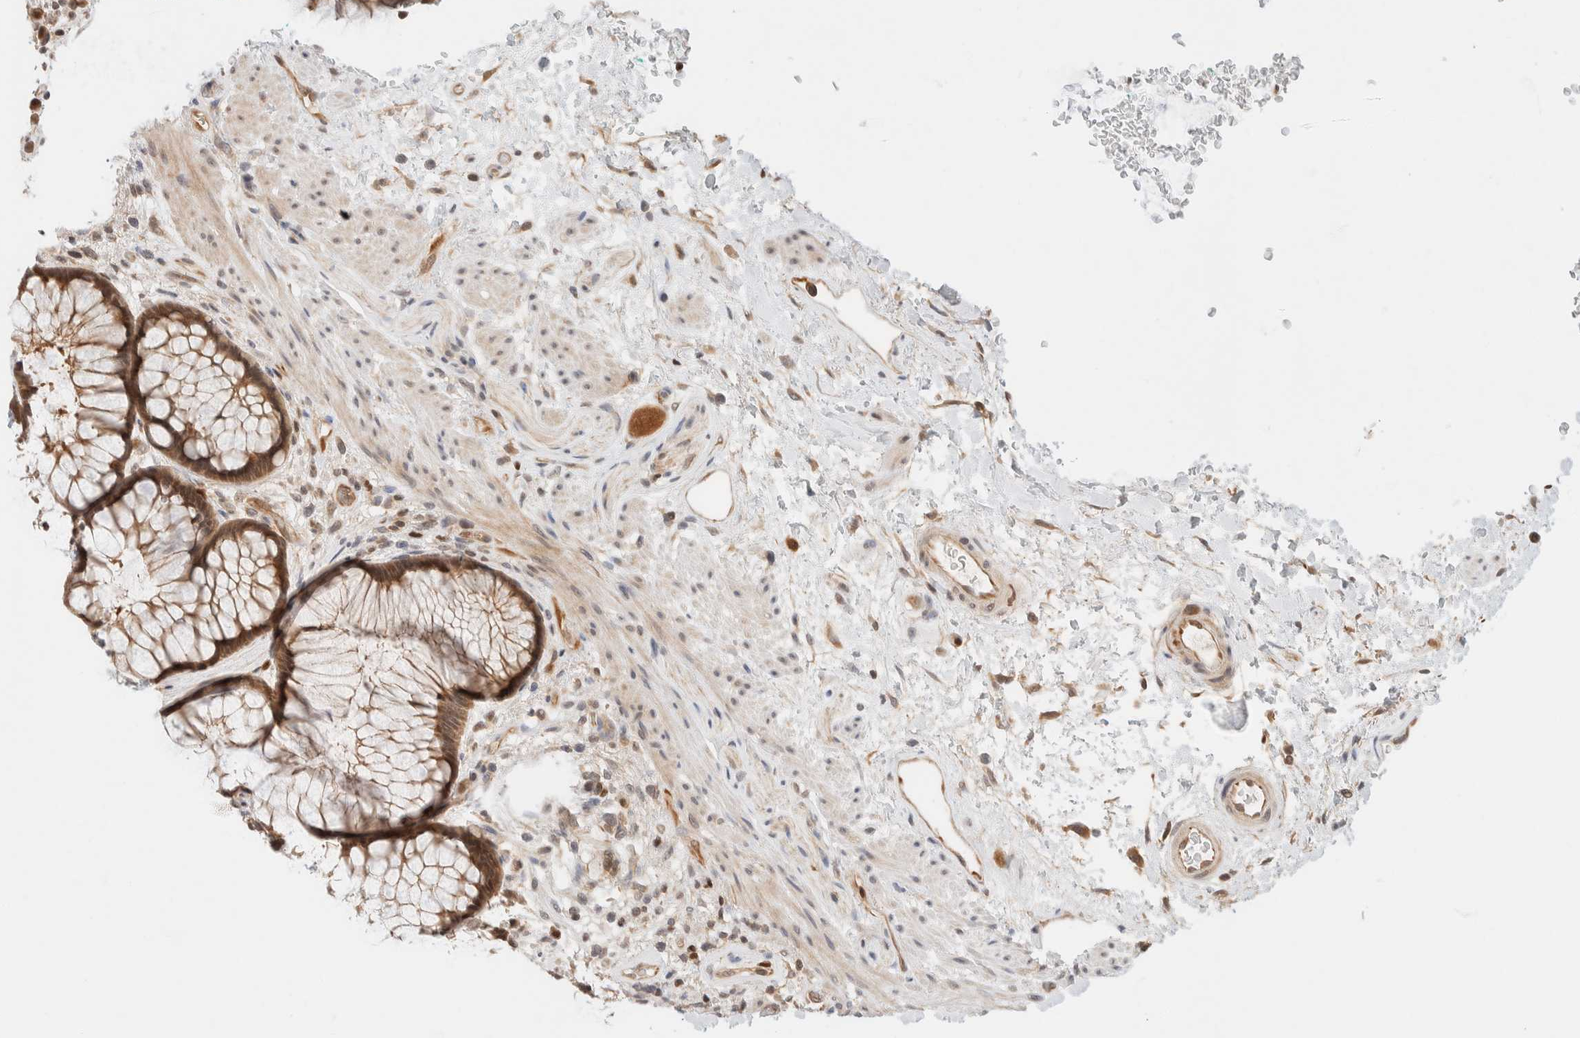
{"staining": {"intensity": "moderate", "quantity": ">75%", "location": "cytoplasmic/membranous"}, "tissue": "rectum", "cell_type": "Glandular cells", "image_type": "normal", "snomed": [{"axis": "morphology", "description": "Normal tissue, NOS"}, {"axis": "topography", "description": "Rectum"}], "caption": "Normal rectum was stained to show a protein in brown. There is medium levels of moderate cytoplasmic/membranous staining in approximately >75% of glandular cells.", "gene": "C8orf76", "patient": {"sex": "male", "age": 51}}